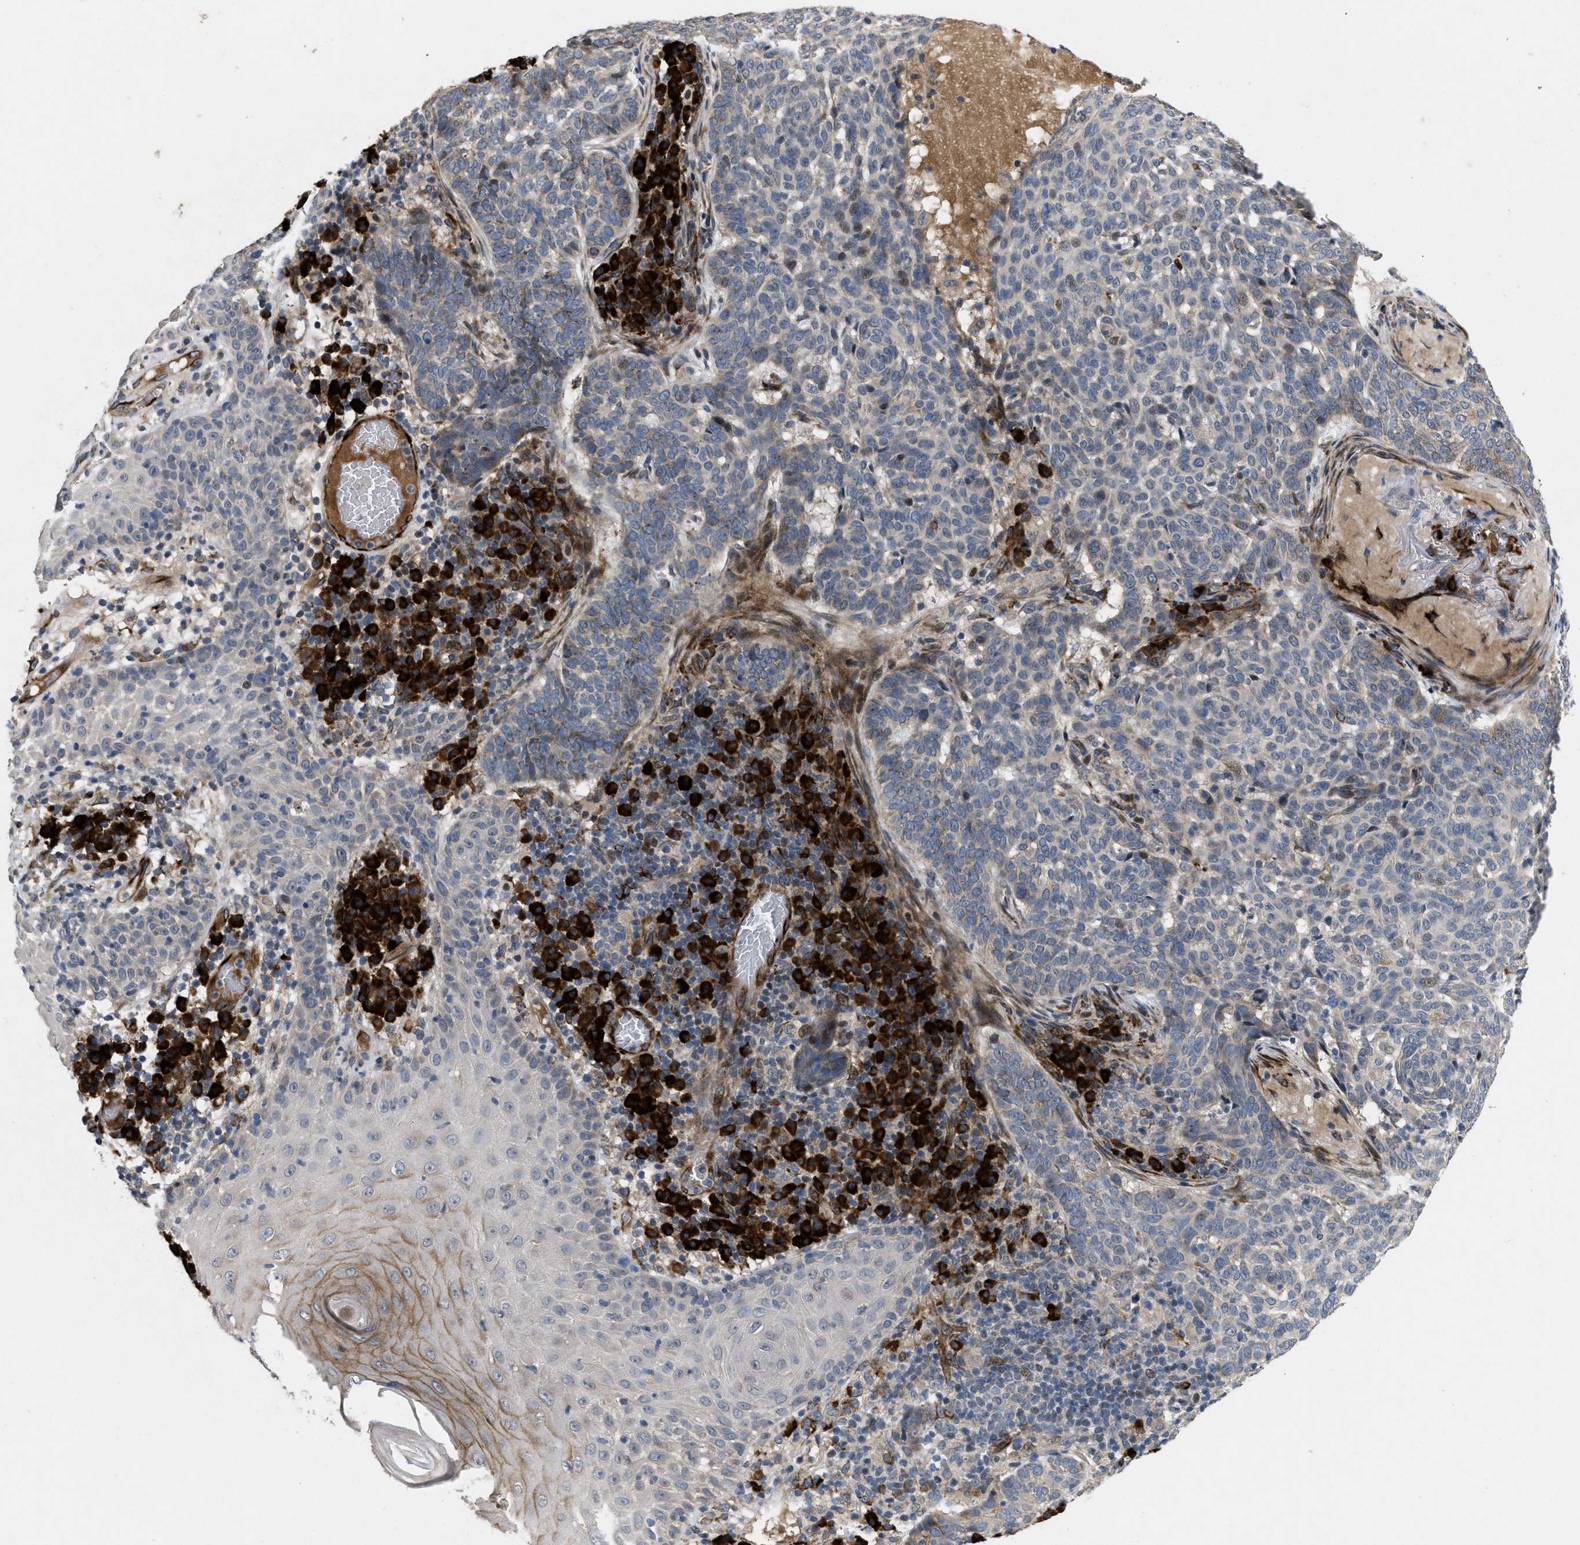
{"staining": {"intensity": "weak", "quantity": "<25%", "location": "cytoplasmic/membranous,nuclear"}, "tissue": "skin cancer", "cell_type": "Tumor cells", "image_type": "cancer", "snomed": [{"axis": "morphology", "description": "Basal cell carcinoma"}, {"axis": "topography", "description": "Skin"}], "caption": "Tumor cells show no significant protein expression in basal cell carcinoma (skin).", "gene": "HSPA12B", "patient": {"sex": "male", "age": 85}}